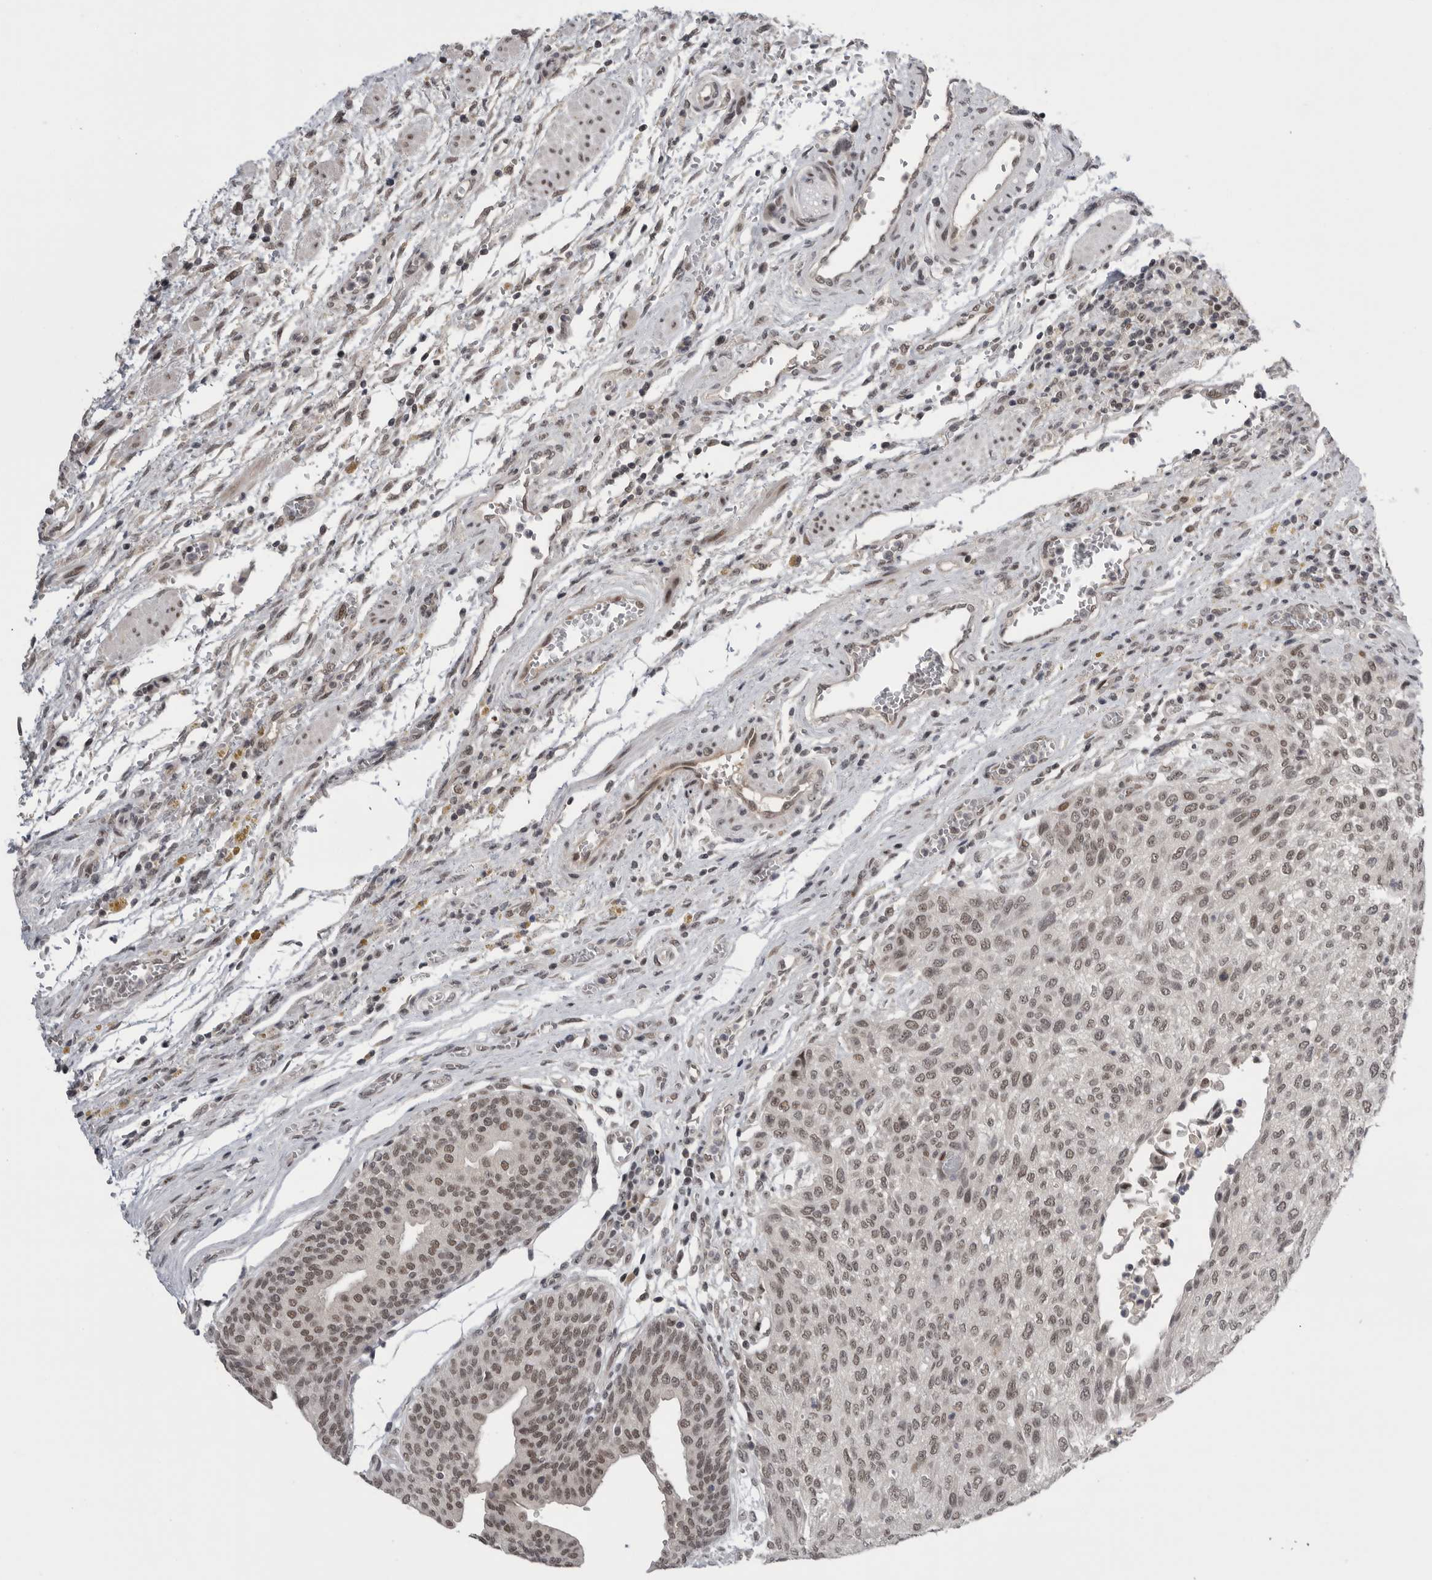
{"staining": {"intensity": "weak", "quantity": ">75%", "location": "nuclear"}, "tissue": "urothelial cancer", "cell_type": "Tumor cells", "image_type": "cancer", "snomed": [{"axis": "morphology", "description": "Urothelial carcinoma, Low grade"}, {"axis": "morphology", "description": "Urothelial carcinoma, High grade"}, {"axis": "topography", "description": "Urinary bladder"}], "caption": "Brown immunohistochemical staining in human urothelial cancer reveals weak nuclear expression in approximately >75% of tumor cells.", "gene": "POU5F1", "patient": {"sex": "male", "age": 35}}